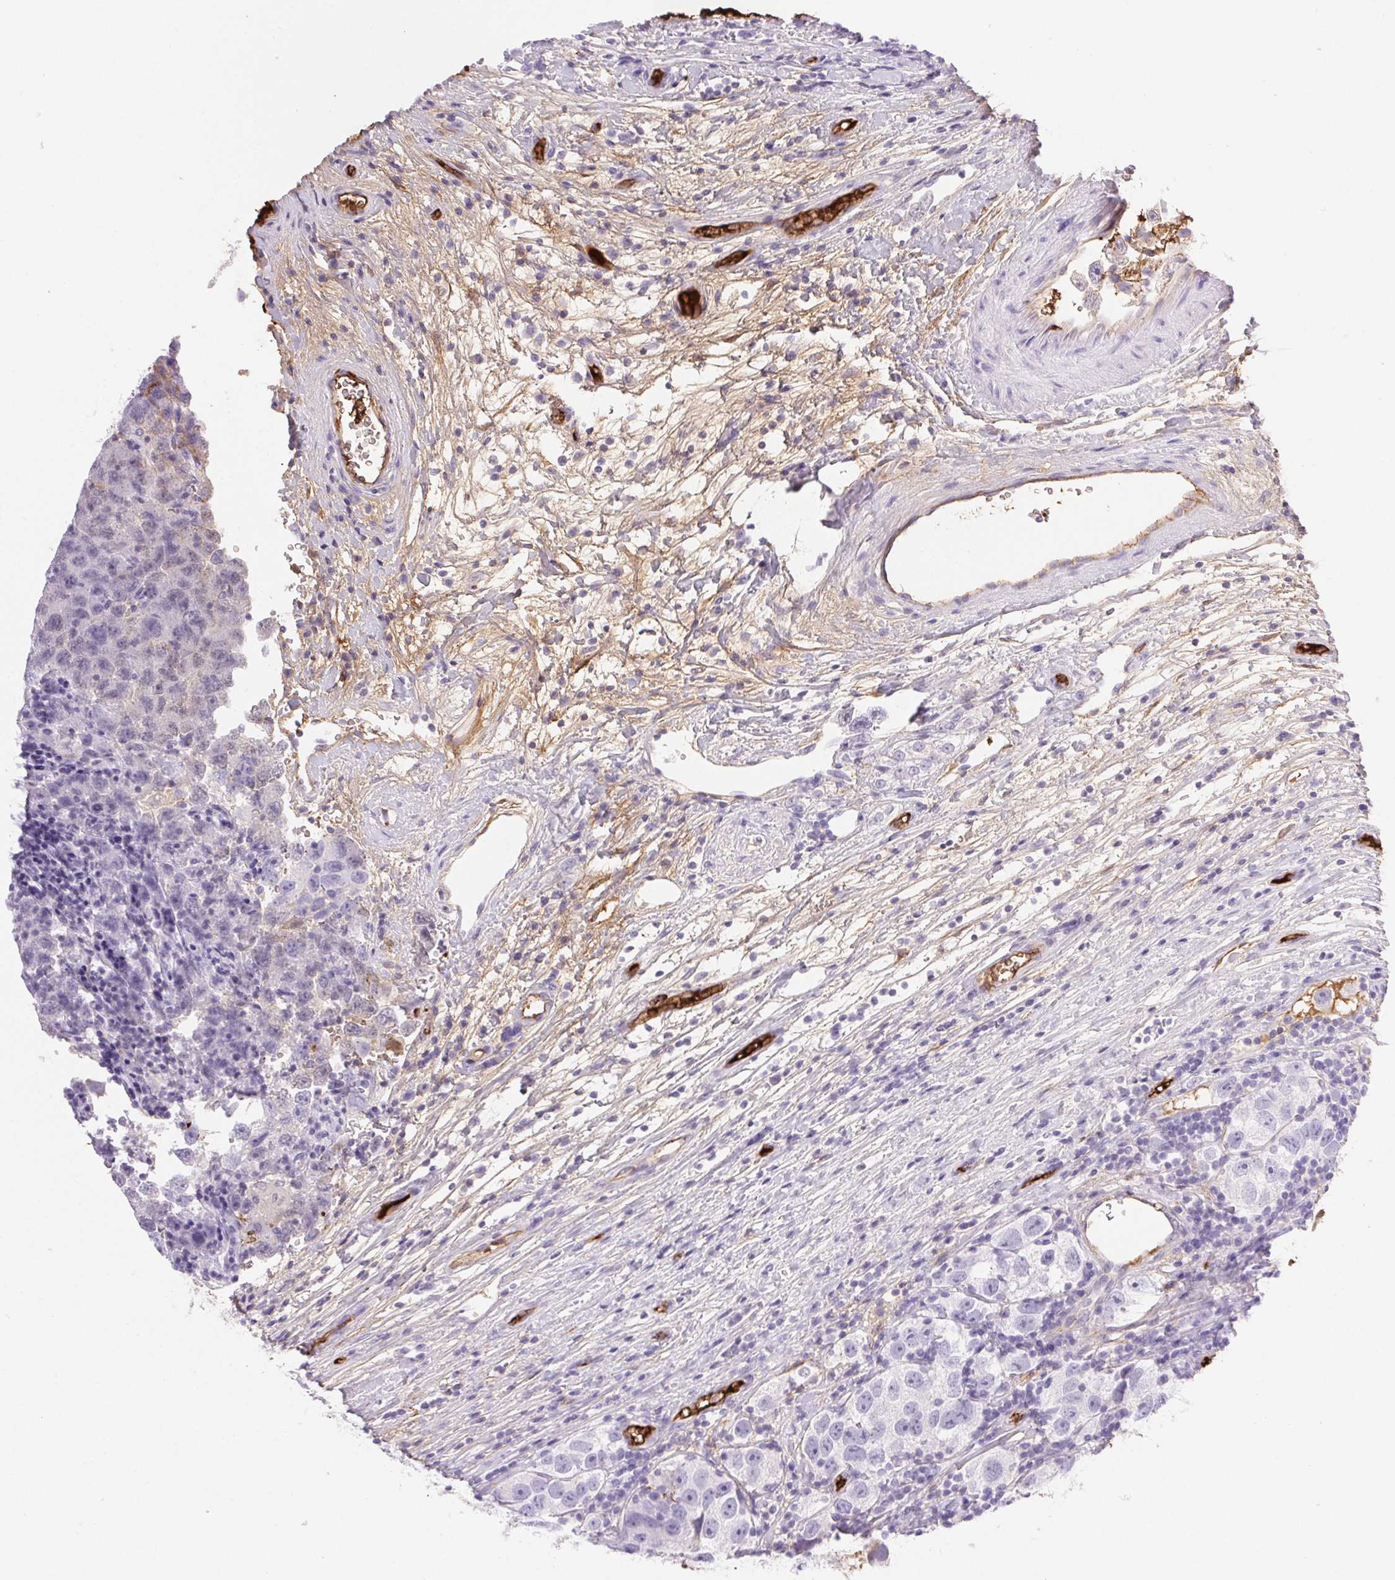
{"staining": {"intensity": "negative", "quantity": "none", "location": "none"}, "tissue": "testis cancer", "cell_type": "Tumor cells", "image_type": "cancer", "snomed": [{"axis": "morphology", "description": "Seminoma, NOS"}, {"axis": "topography", "description": "Testis"}], "caption": "IHC histopathology image of testis cancer stained for a protein (brown), which shows no positivity in tumor cells.", "gene": "FGA", "patient": {"sex": "male", "age": 26}}